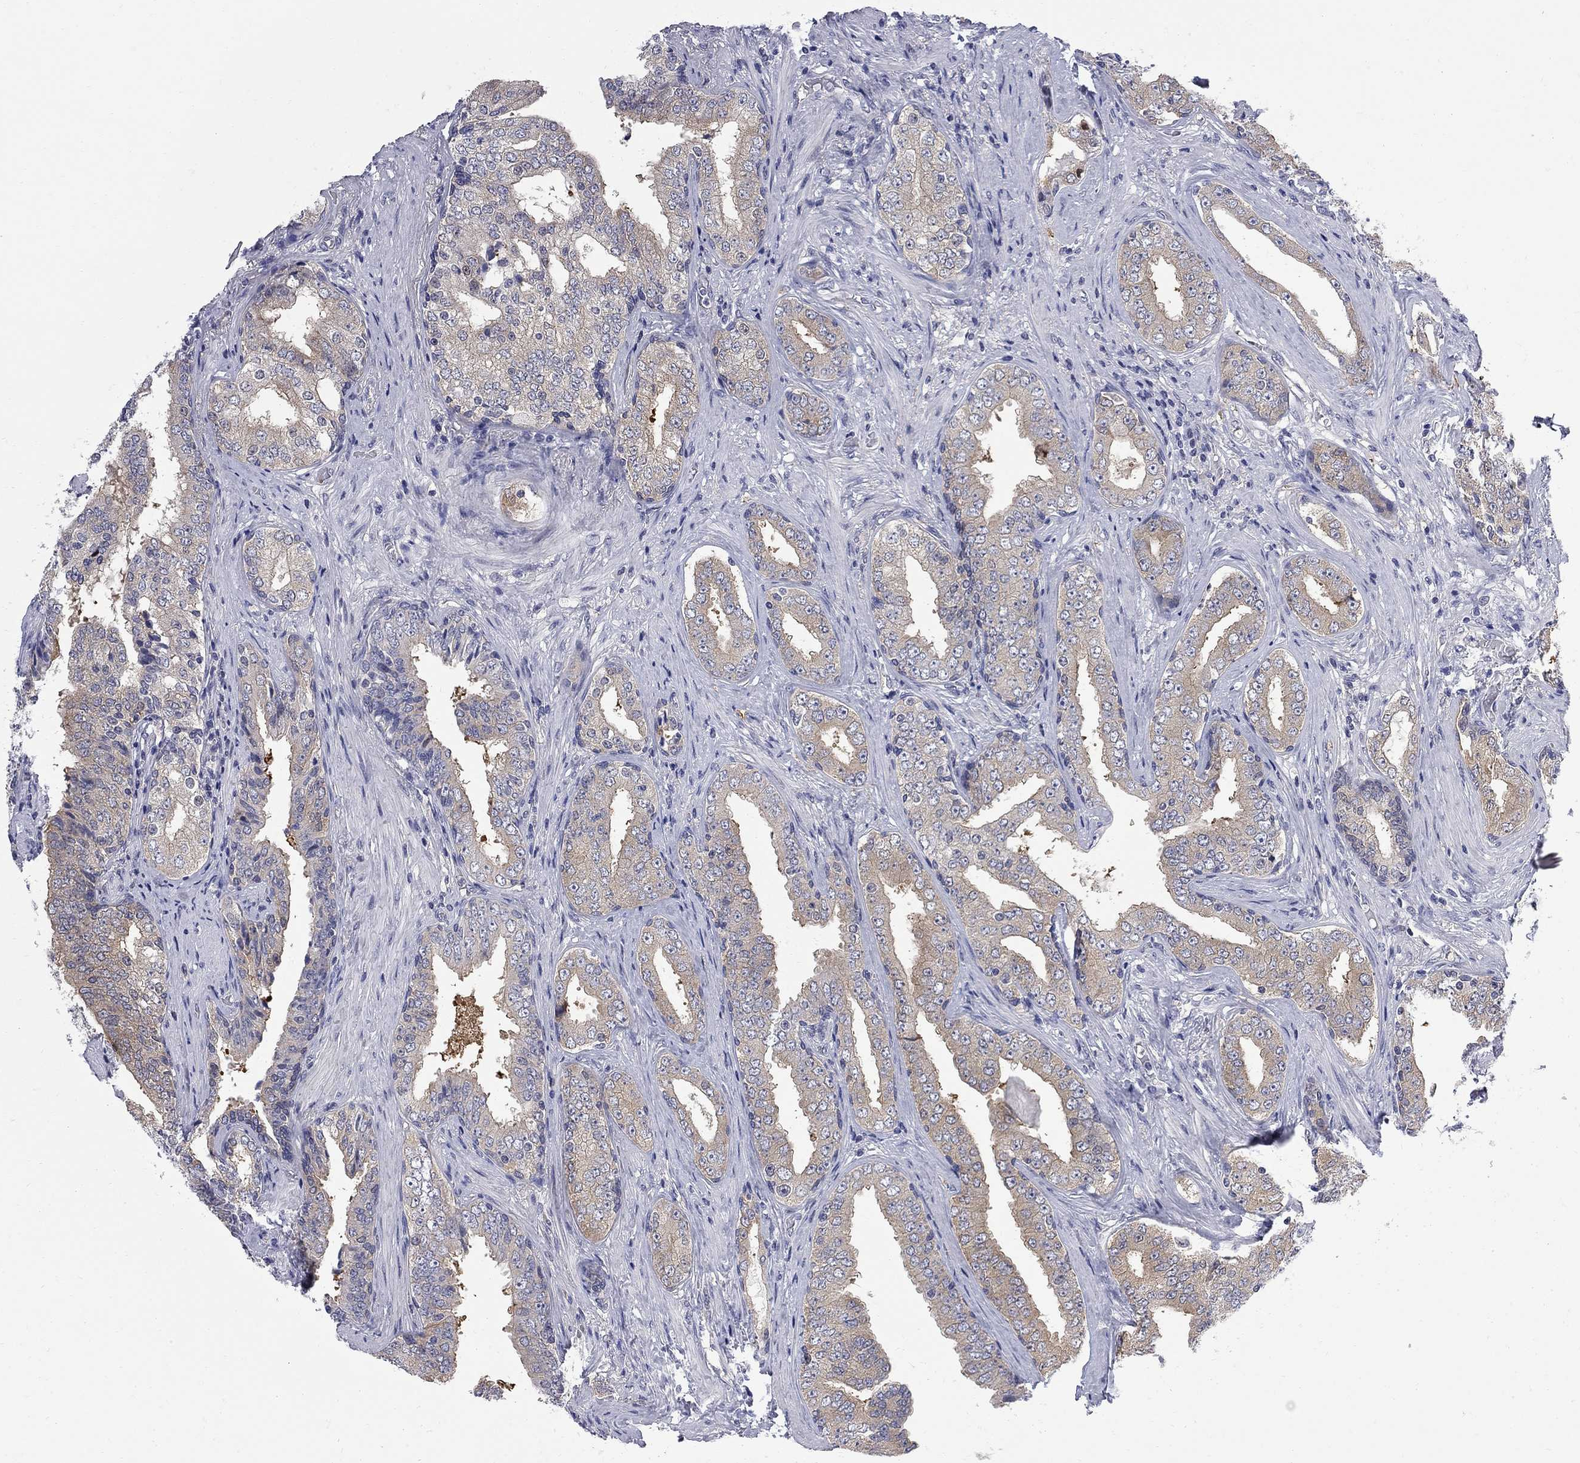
{"staining": {"intensity": "weak", "quantity": ">75%", "location": "cytoplasmic/membranous"}, "tissue": "prostate cancer", "cell_type": "Tumor cells", "image_type": "cancer", "snomed": [{"axis": "morphology", "description": "Adenocarcinoma, Low grade"}, {"axis": "topography", "description": "Prostate and seminal vesicle, NOS"}], "caption": "Low-grade adenocarcinoma (prostate) stained for a protein exhibits weak cytoplasmic/membranous positivity in tumor cells. Nuclei are stained in blue.", "gene": "GALNT8", "patient": {"sex": "male", "age": 61}}